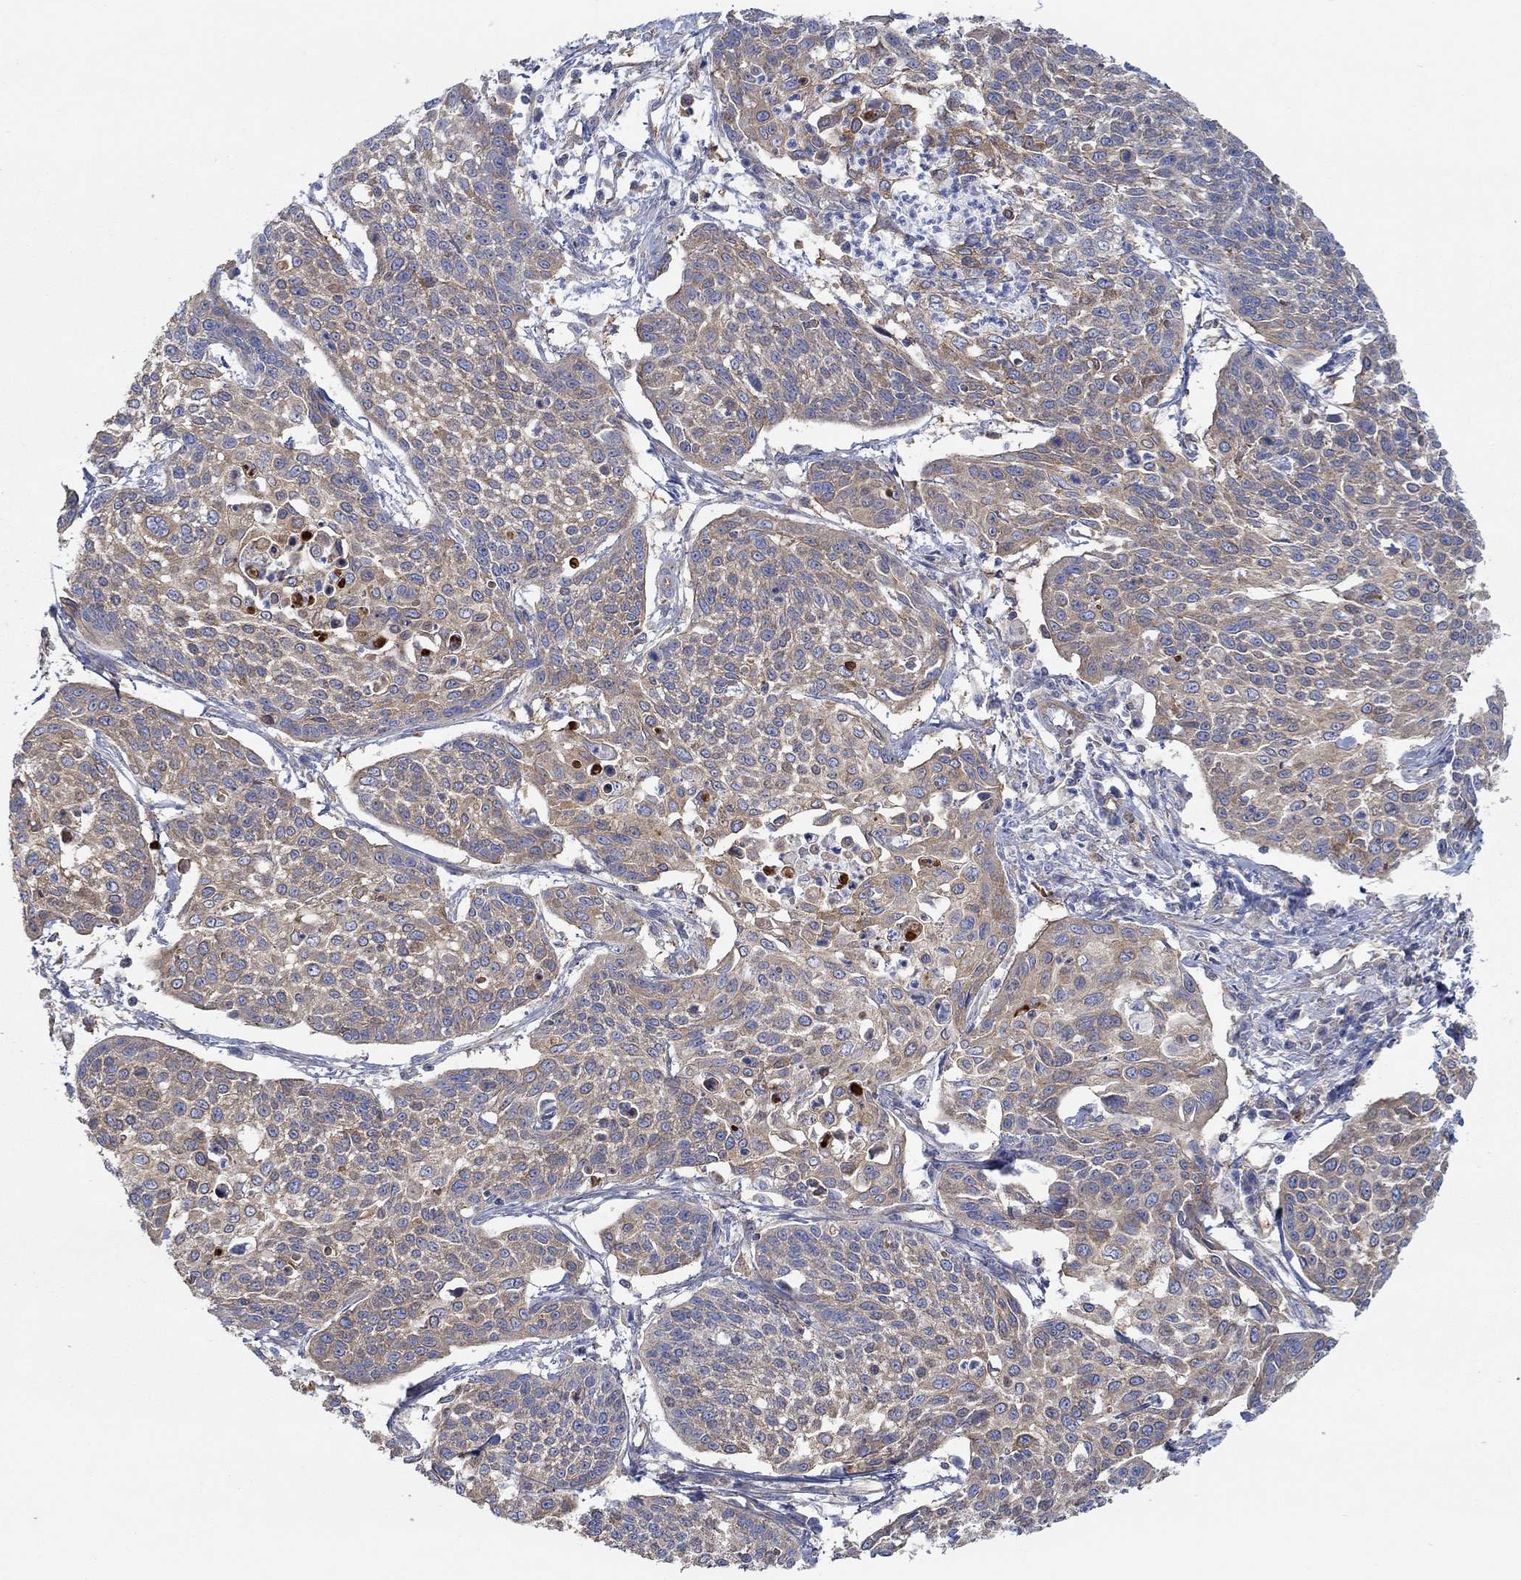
{"staining": {"intensity": "moderate", "quantity": ">75%", "location": "cytoplasmic/membranous"}, "tissue": "cervical cancer", "cell_type": "Tumor cells", "image_type": "cancer", "snomed": [{"axis": "morphology", "description": "Squamous cell carcinoma, NOS"}, {"axis": "topography", "description": "Cervix"}], "caption": "Brown immunohistochemical staining in squamous cell carcinoma (cervical) demonstrates moderate cytoplasmic/membranous expression in about >75% of tumor cells.", "gene": "SPAG9", "patient": {"sex": "female", "age": 34}}